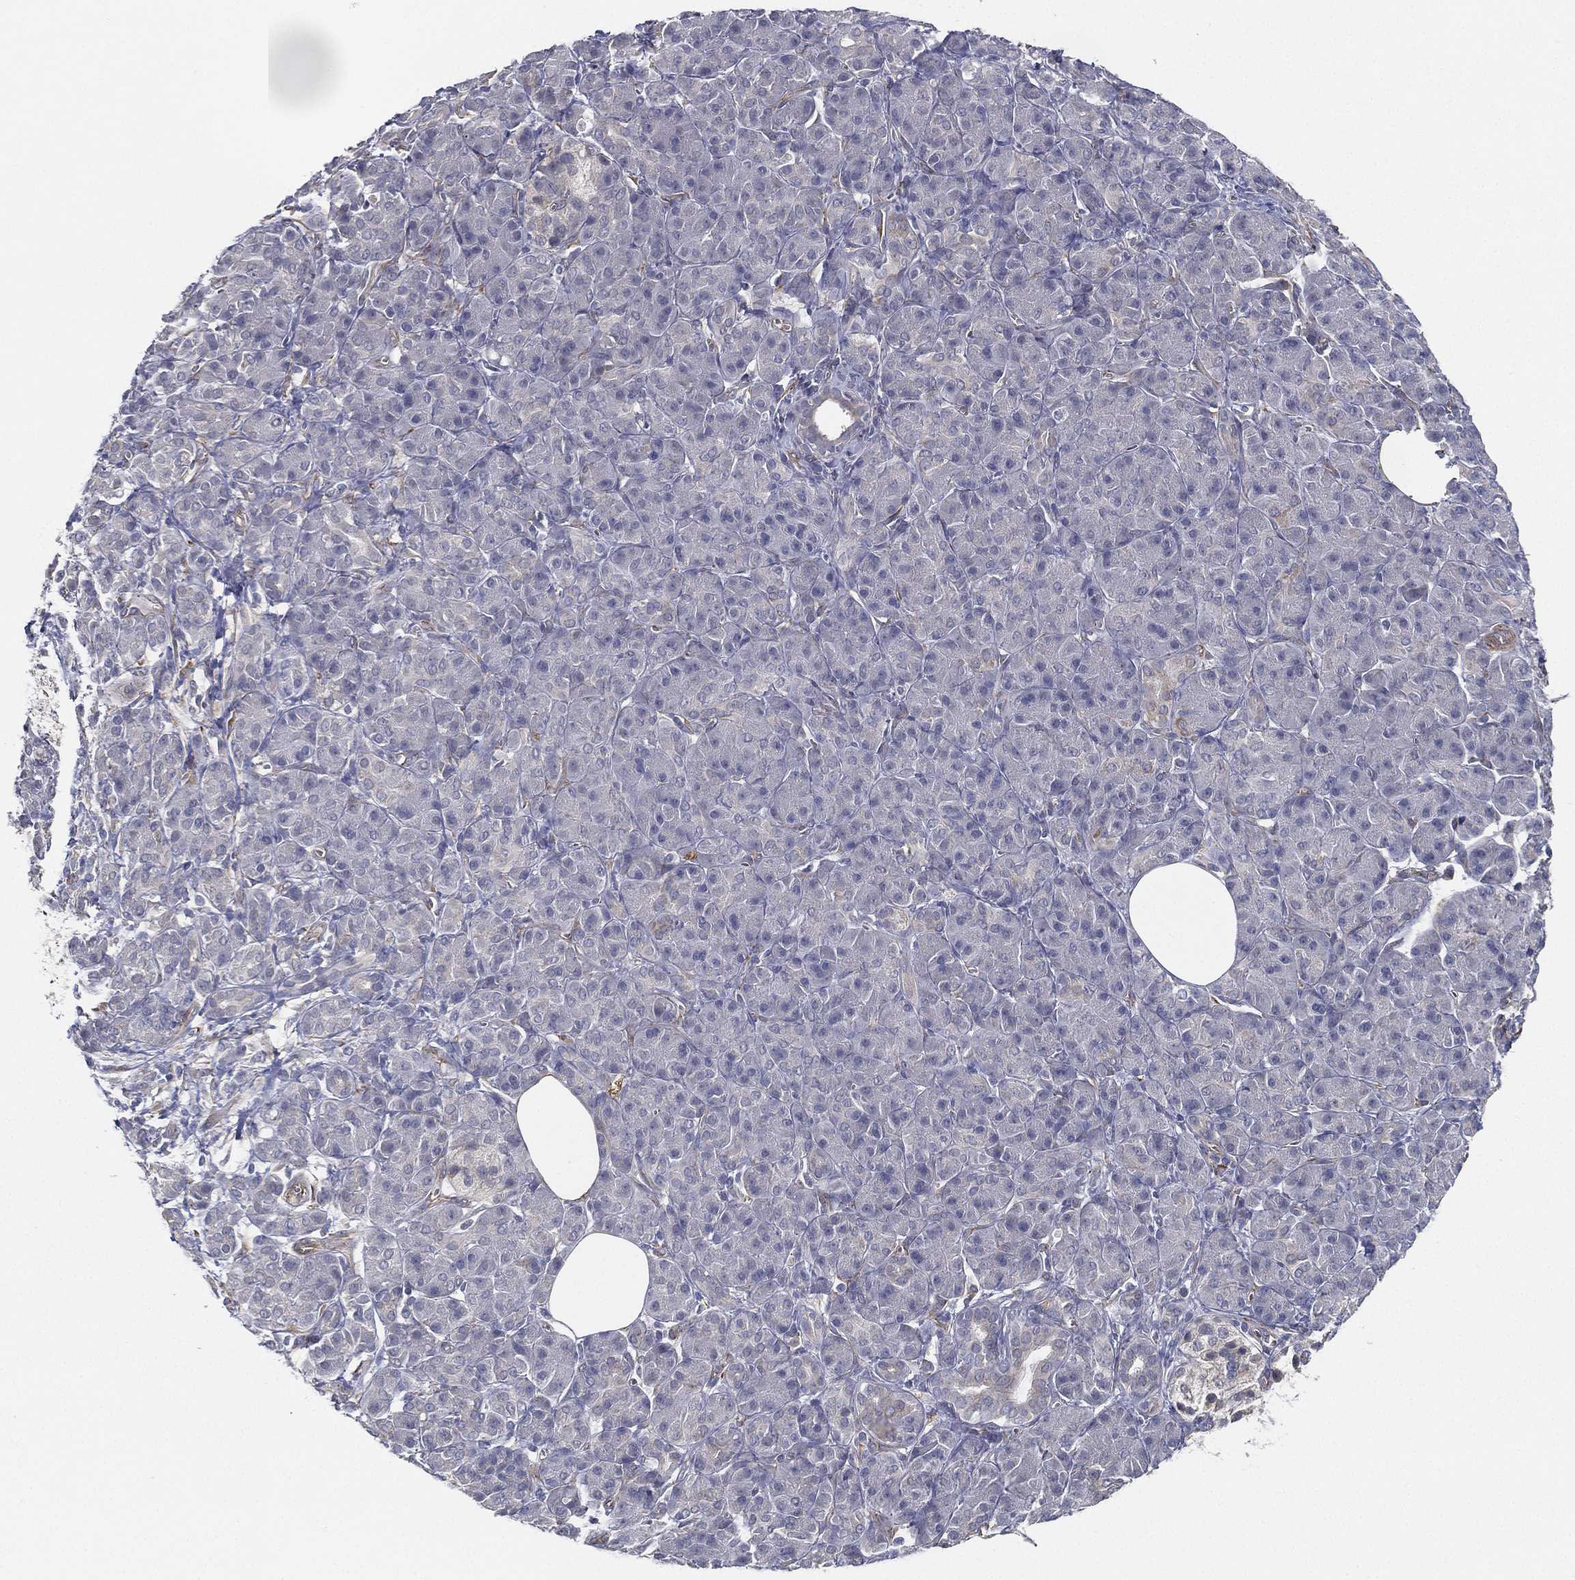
{"staining": {"intensity": "negative", "quantity": "none", "location": "none"}, "tissue": "pancreatic cancer", "cell_type": "Tumor cells", "image_type": "cancer", "snomed": [{"axis": "morphology", "description": "Adenocarcinoma, NOS"}, {"axis": "topography", "description": "Pancreas"}], "caption": "This is an IHC image of human adenocarcinoma (pancreatic). There is no expression in tumor cells.", "gene": "LRRC56", "patient": {"sex": "male", "age": 61}}